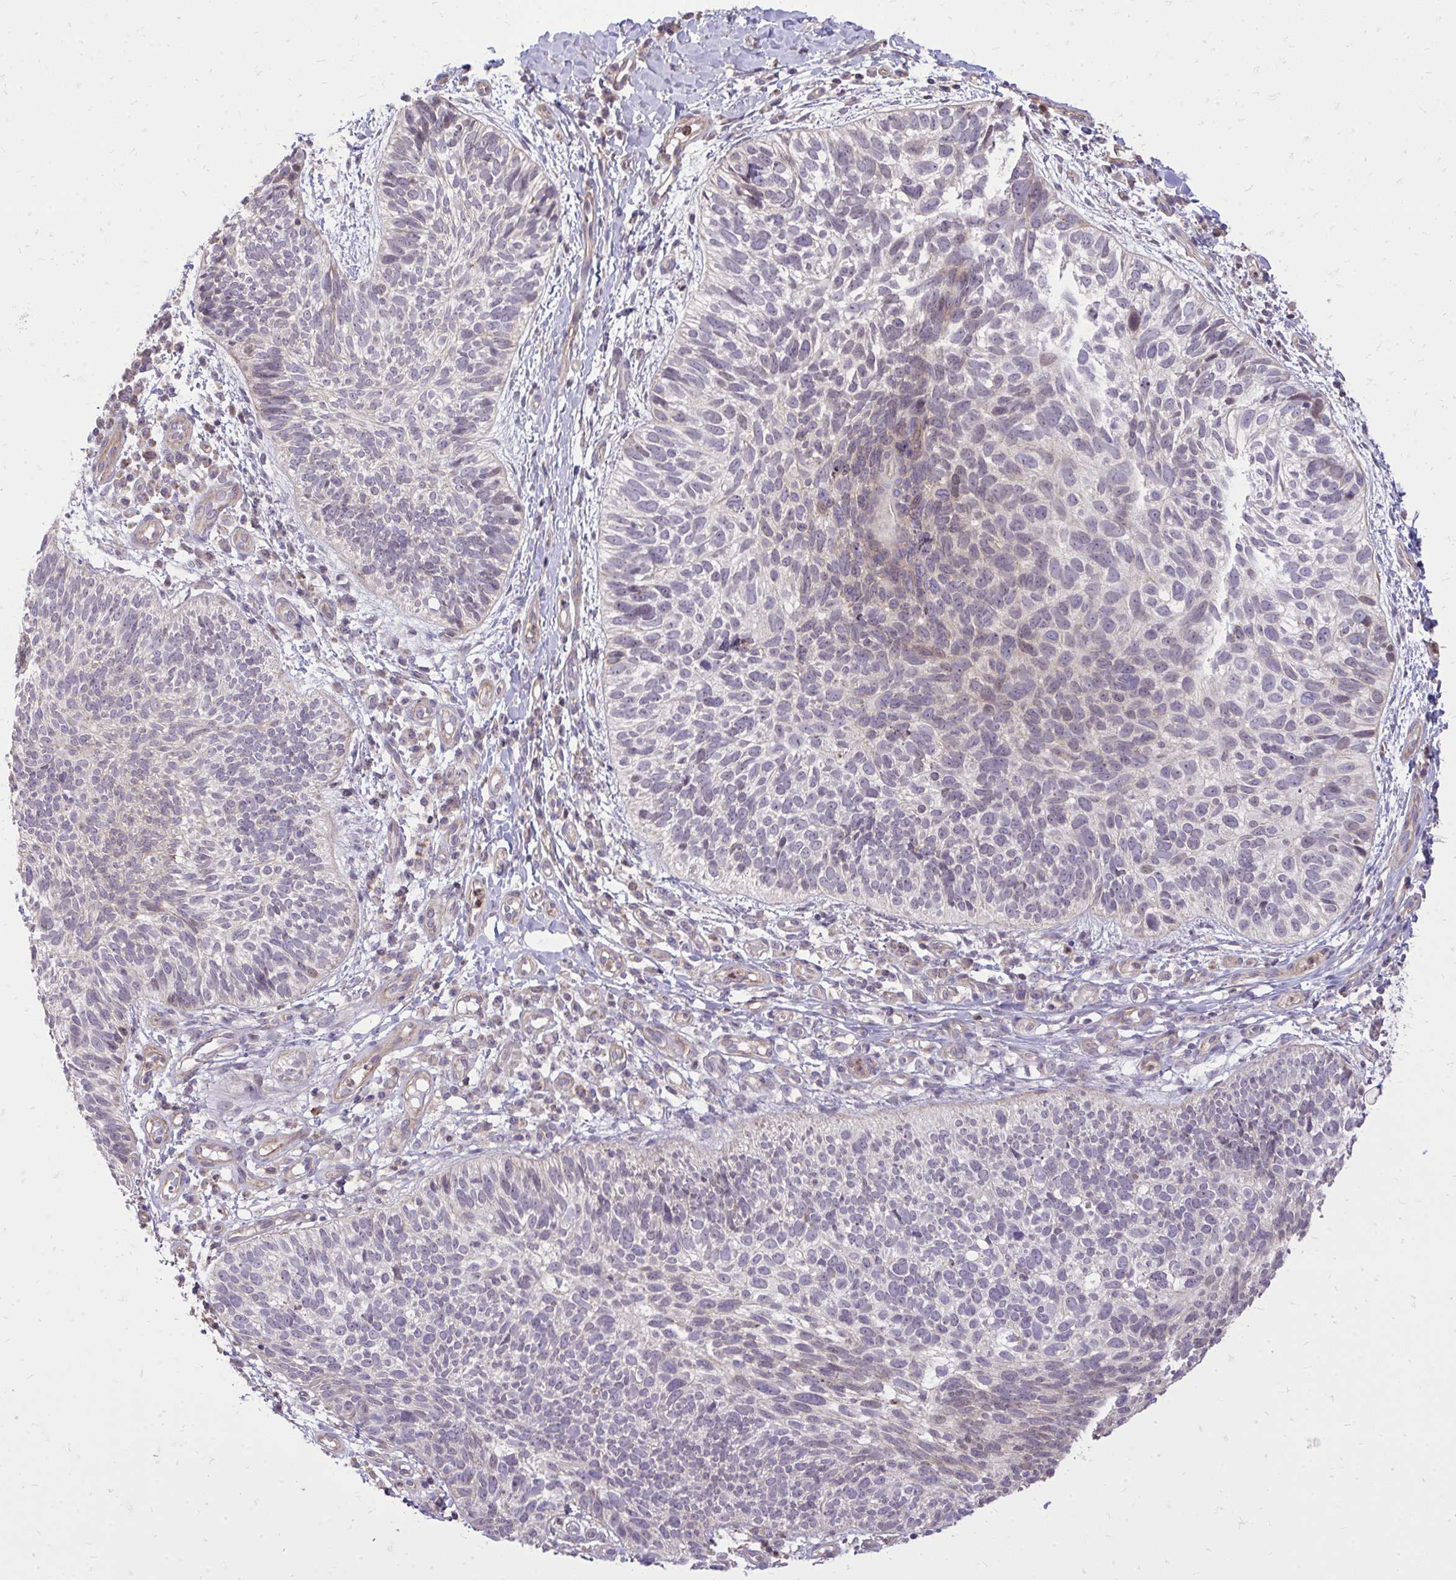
{"staining": {"intensity": "moderate", "quantity": "<25%", "location": "cytoplasmic/membranous"}, "tissue": "skin cancer", "cell_type": "Tumor cells", "image_type": "cancer", "snomed": [{"axis": "morphology", "description": "Basal cell carcinoma"}, {"axis": "topography", "description": "Skin"}, {"axis": "topography", "description": "Skin of leg"}], "caption": "Immunohistochemistry (IHC) (DAB (3,3'-diaminobenzidine)) staining of skin cancer (basal cell carcinoma) shows moderate cytoplasmic/membranous protein staining in approximately <25% of tumor cells.", "gene": "SLC7A5", "patient": {"sex": "female", "age": 87}}